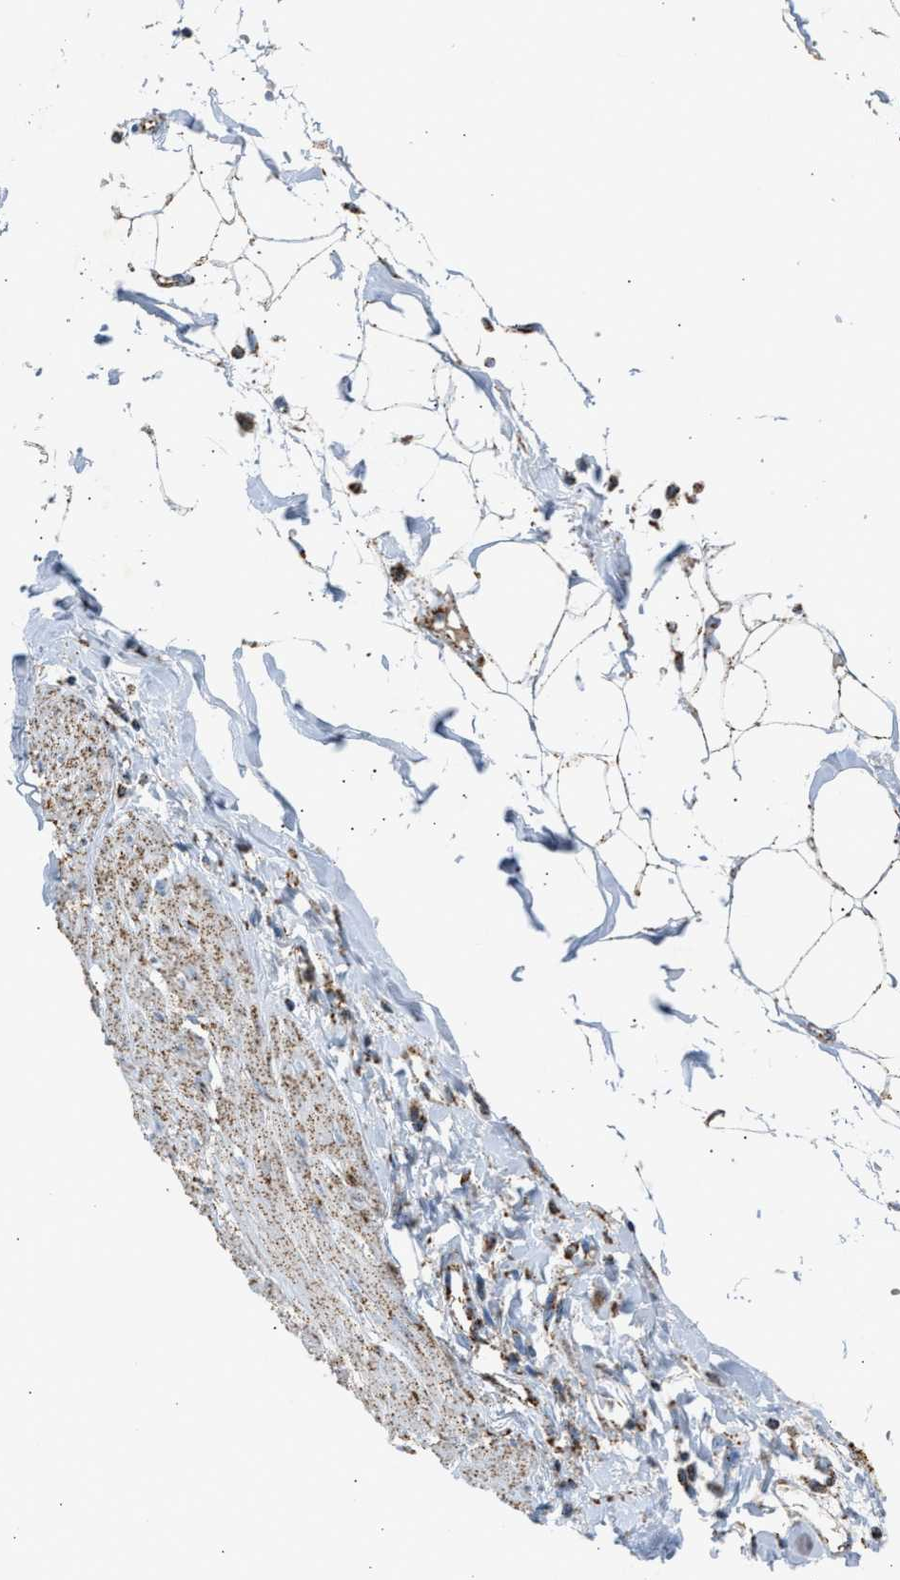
{"staining": {"intensity": "moderate", "quantity": "25%-75%", "location": "cytoplasmic/membranous"}, "tissue": "adipose tissue", "cell_type": "Adipocytes", "image_type": "normal", "snomed": [{"axis": "morphology", "description": "Normal tissue, NOS"}, {"axis": "morphology", "description": "Adenocarcinoma, NOS"}, {"axis": "topography", "description": "Colon"}, {"axis": "topography", "description": "Peripheral nerve tissue"}], "caption": "A brown stain labels moderate cytoplasmic/membranous expression of a protein in adipocytes of normal human adipose tissue.", "gene": "OGDH", "patient": {"sex": "male", "age": 14}}